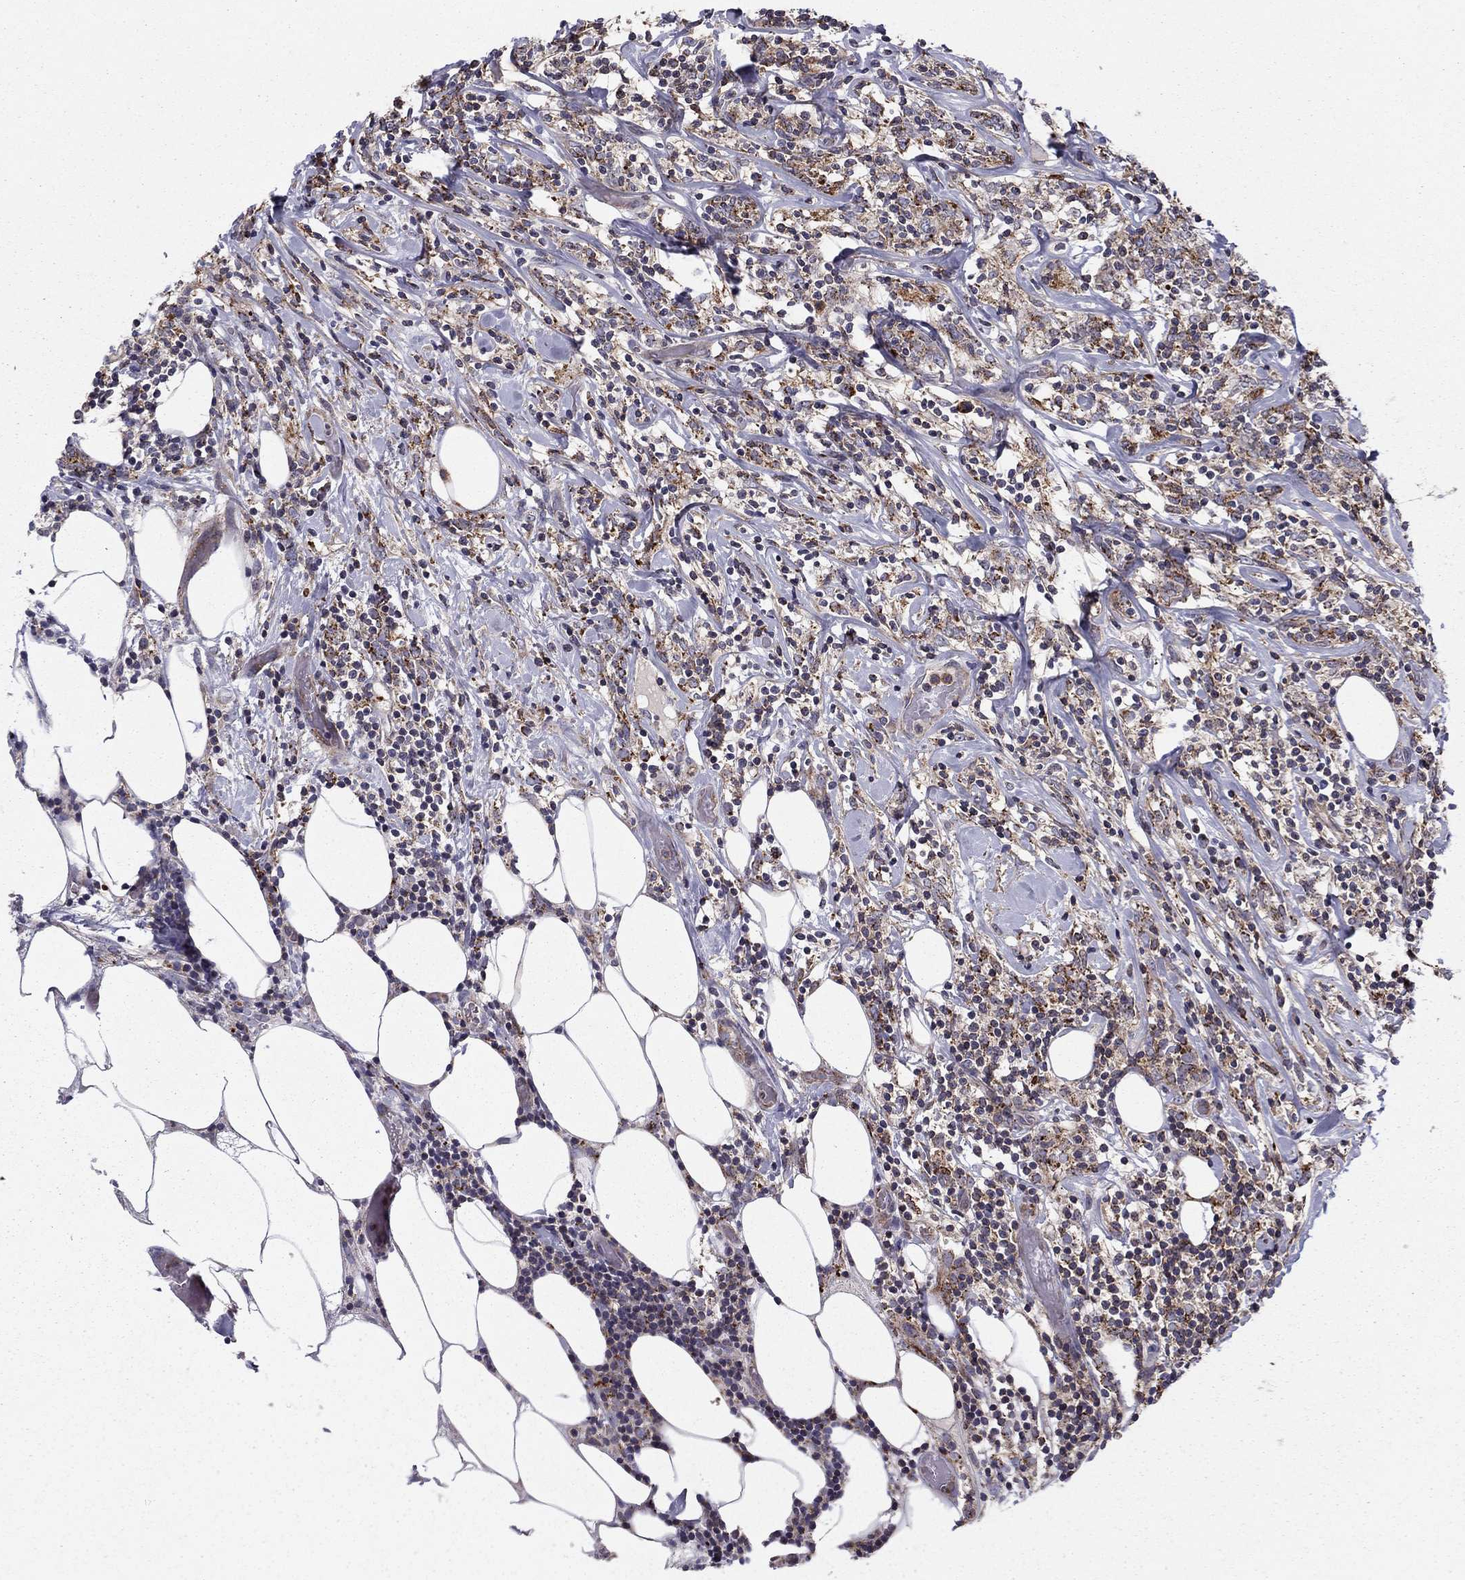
{"staining": {"intensity": "moderate", "quantity": "<25%", "location": "cytoplasmic/membranous"}, "tissue": "lymphoma", "cell_type": "Tumor cells", "image_type": "cancer", "snomed": [{"axis": "morphology", "description": "Malignant lymphoma, non-Hodgkin's type, High grade"}, {"axis": "topography", "description": "Lymph node"}], "caption": "Immunohistochemistry (IHC) staining of malignant lymphoma, non-Hodgkin's type (high-grade), which shows low levels of moderate cytoplasmic/membranous positivity in approximately <25% of tumor cells indicating moderate cytoplasmic/membranous protein expression. The staining was performed using DAB (3,3'-diaminobenzidine) (brown) for protein detection and nuclei were counterstained in hematoxylin (blue).", "gene": "ALG6", "patient": {"sex": "female", "age": 84}}